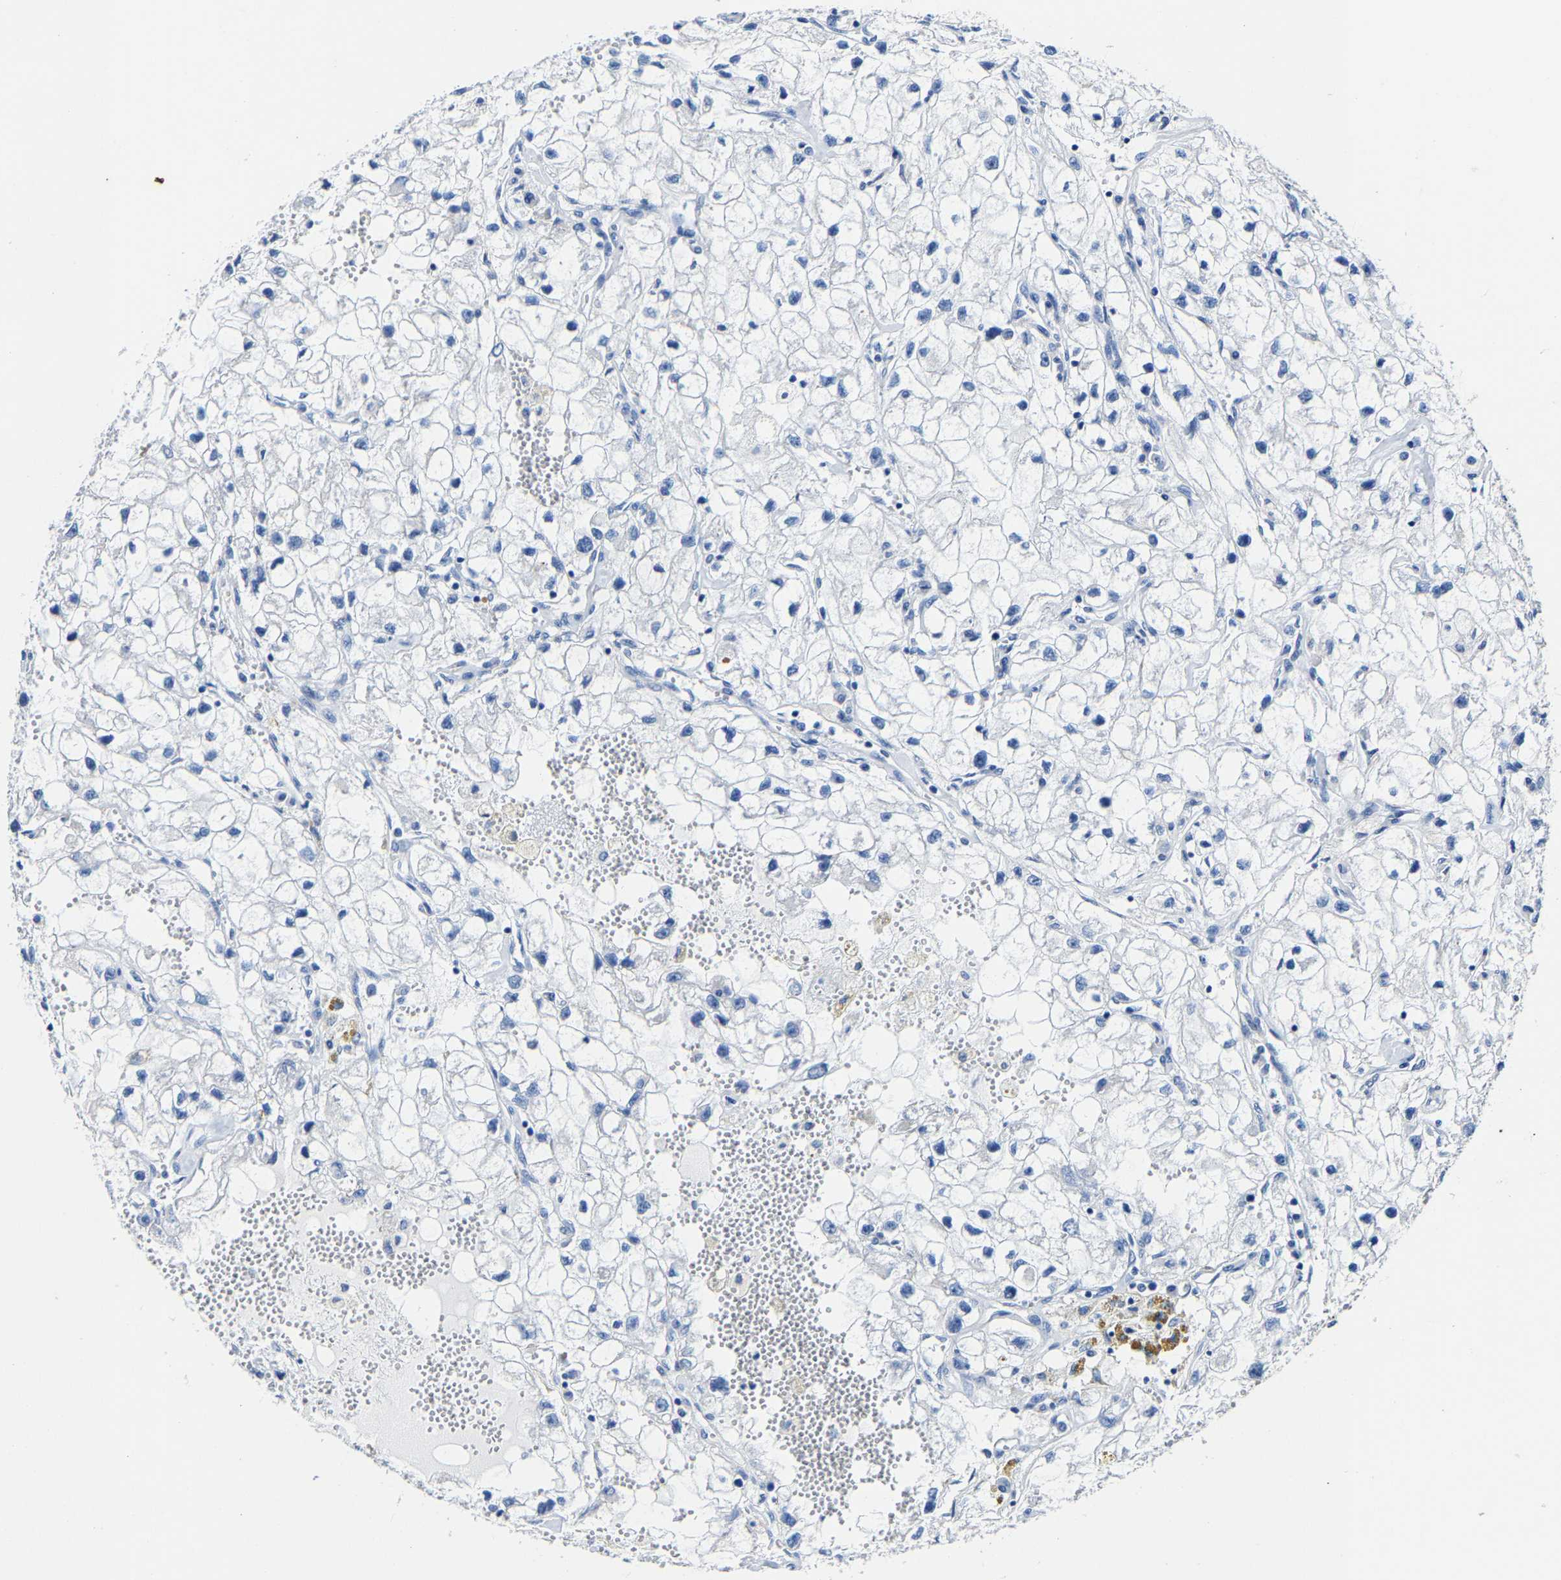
{"staining": {"intensity": "negative", "quantity": "none", "location": "none"}, "tissue": "renal cancer", "cell_type": "Tumor cells", "image_type": "cancer", "snomed": [{"axis": "morphology", "description": "Adenocarcinoma, NOS"}, {"axis": "topography", "description": "Kidney"}], "caption": "Image shows no significant protein staining in tumor cells of adenocarcinoma (renal). The staining was performed using DAB to visualize the protein expression in brown, while the nuclei were stained in blue with hematoxylin (Magnification: 20x).", "gene": "MMEL1", "patient": {"sex": "female", "age": 70}}